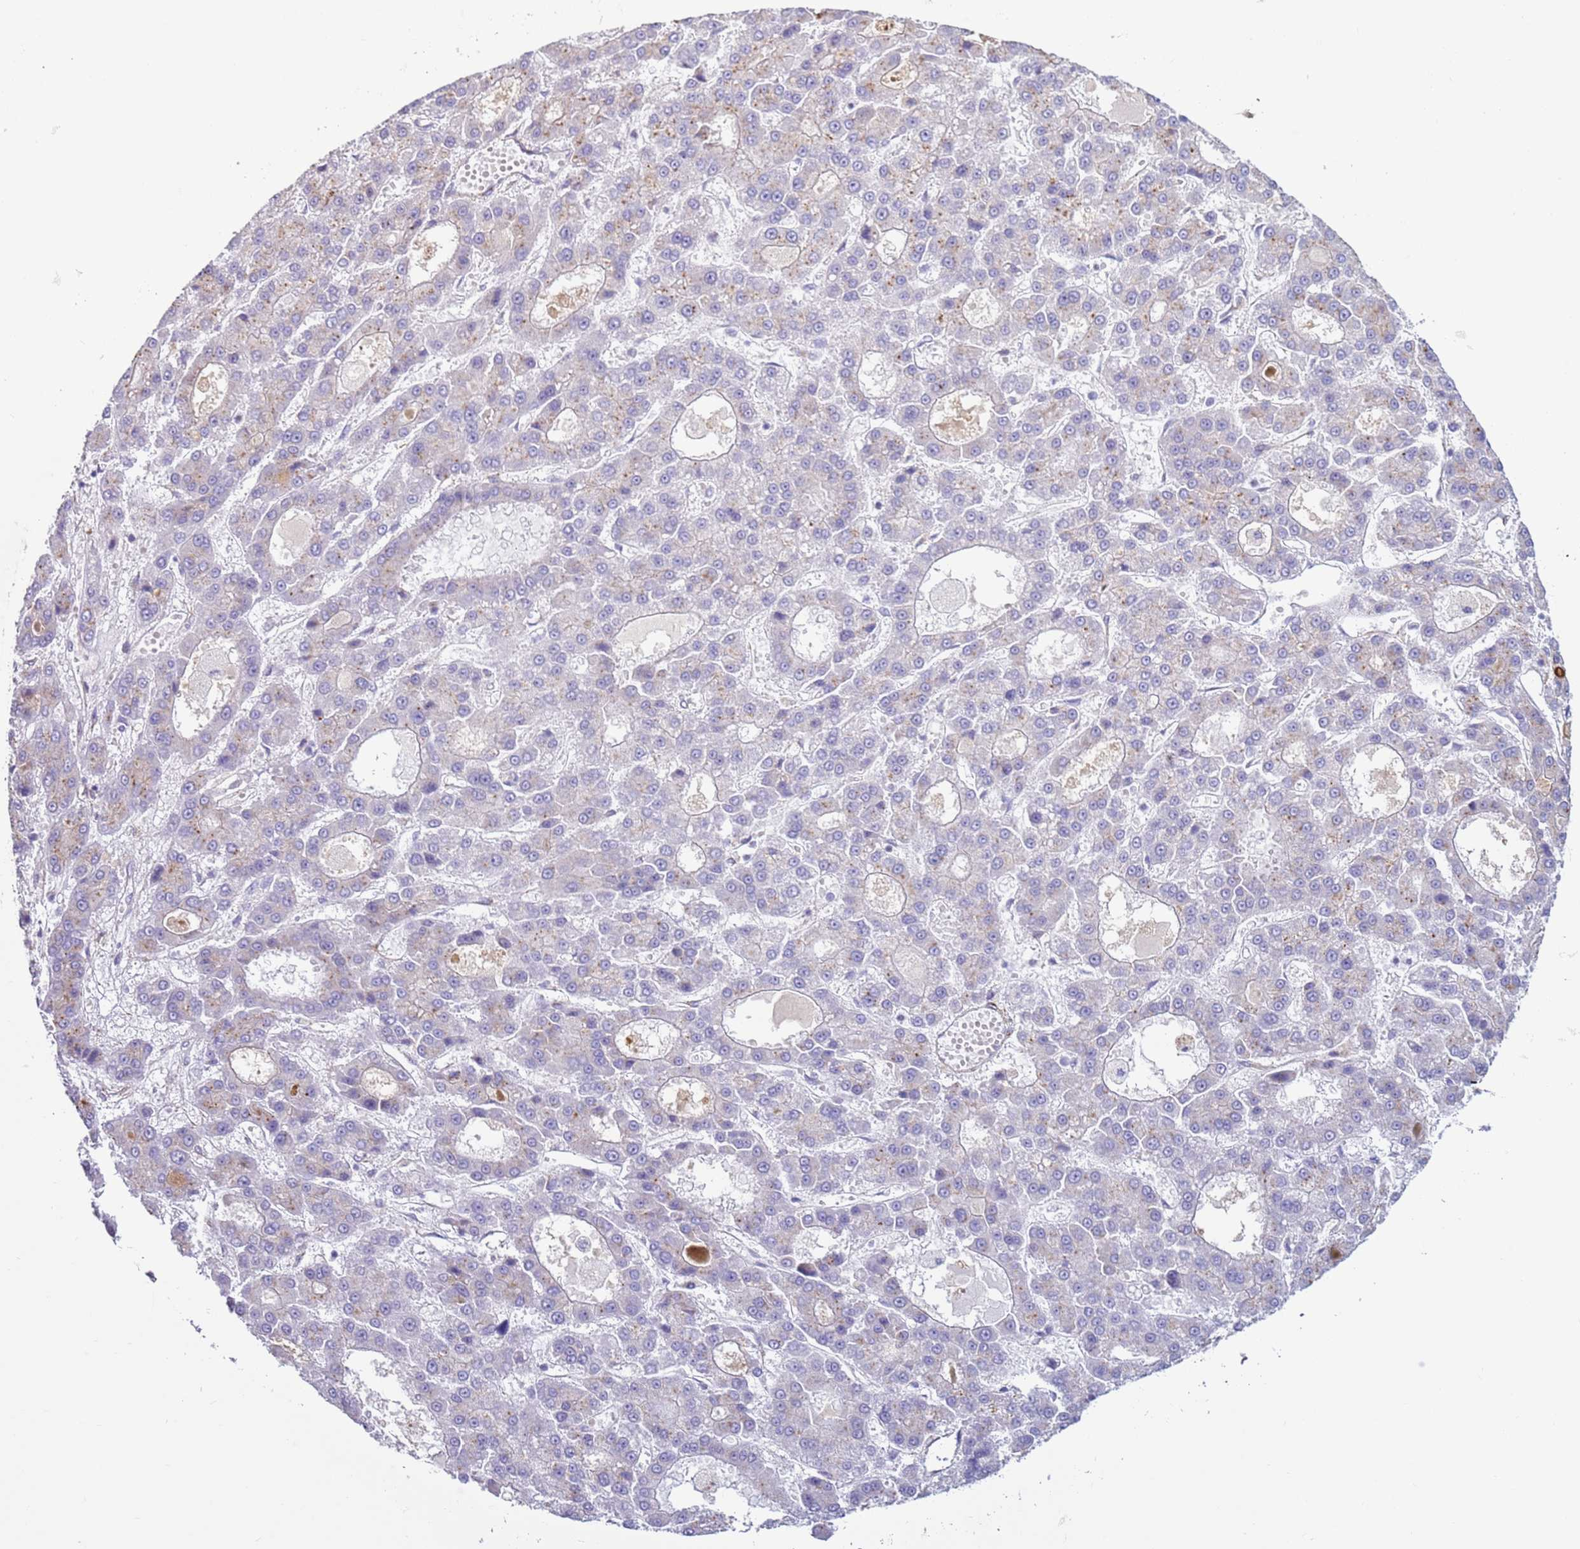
{"staining": {"intensity": "negative", "quantity": "none", "location": "none"}, "tissue": "liver cancer", "cell_type": "Tumor cells", "image_type": "cancer", "snomed": [{"axis": "morphology", "description": "Carcinoma, Hepatocellular, NOS"}, {"axis": "topography", "description": "Liver"}], "caption": "Immunohistochemistry image of neoplastic tissue: human liver hepatocellular carcinoma stained with DAB displays no significant protein expression in tumor cells. Brightfield microscopy of immunohistochemistry (IHC) stained with DAB (3,3'-diaminobenzidine) (brown) and hematoxylin (blue), captured at high magnification.", "gene": "HEATR1", "patient": {"sex": "male", "age": 70}}